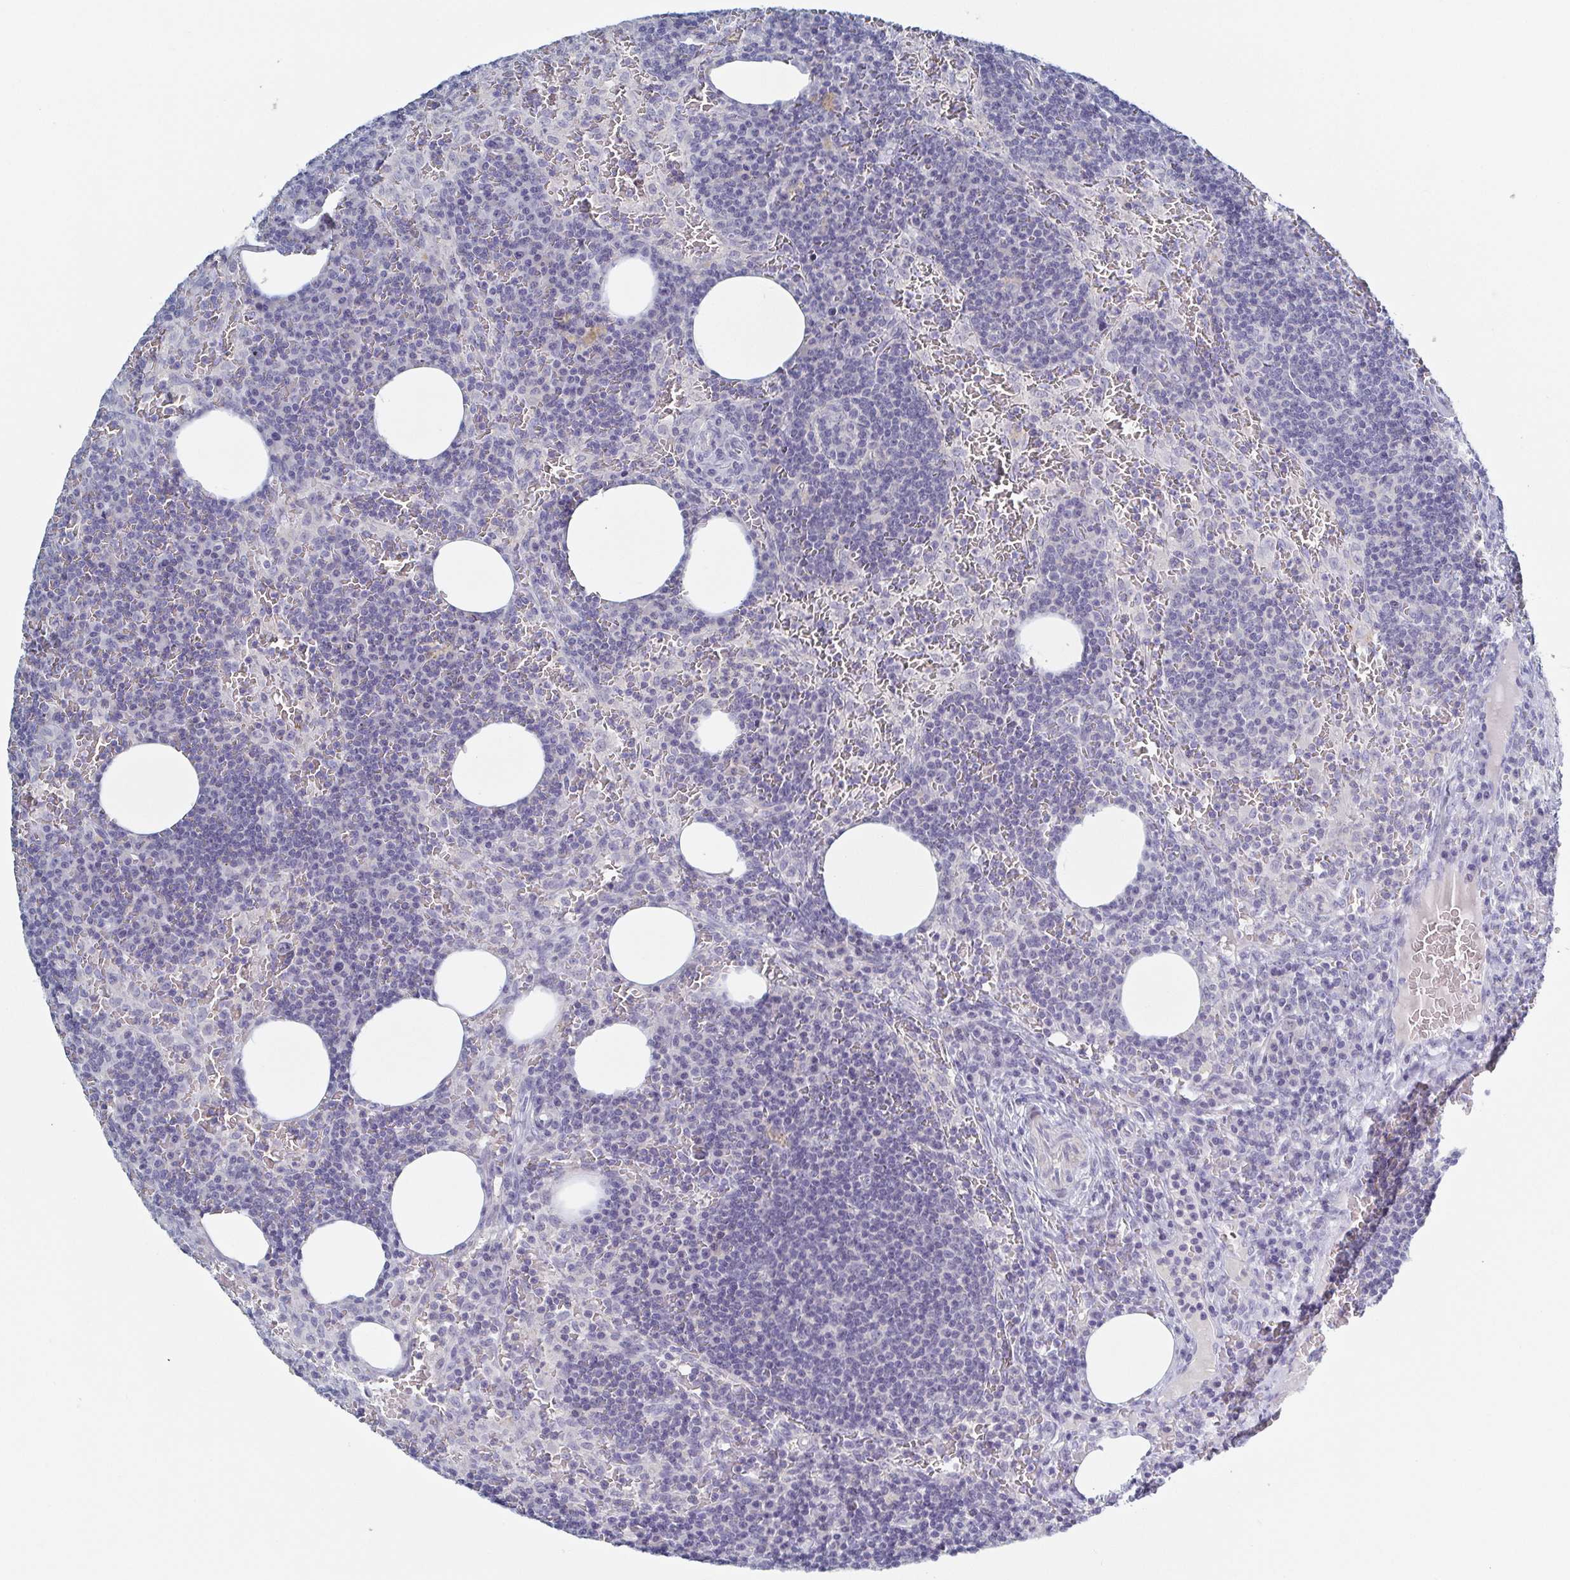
{"staining": {"intensity": "negative", "quantity": "none", "location": "none"}, "tissue": "lymph node", "cell_type": "Germinal center cells", "image_type": "normal", "snomed": [{"axis": "morphology", "description": "Normal tissue, NOS"}, {"axis": "topography", "description": "Lymph node"}], "caption": "The photomicrograph displays no significant expression in germinal center cells of lymph node.", "gene": "RHOV", "patient": {"sex": "male", "age": 67}}